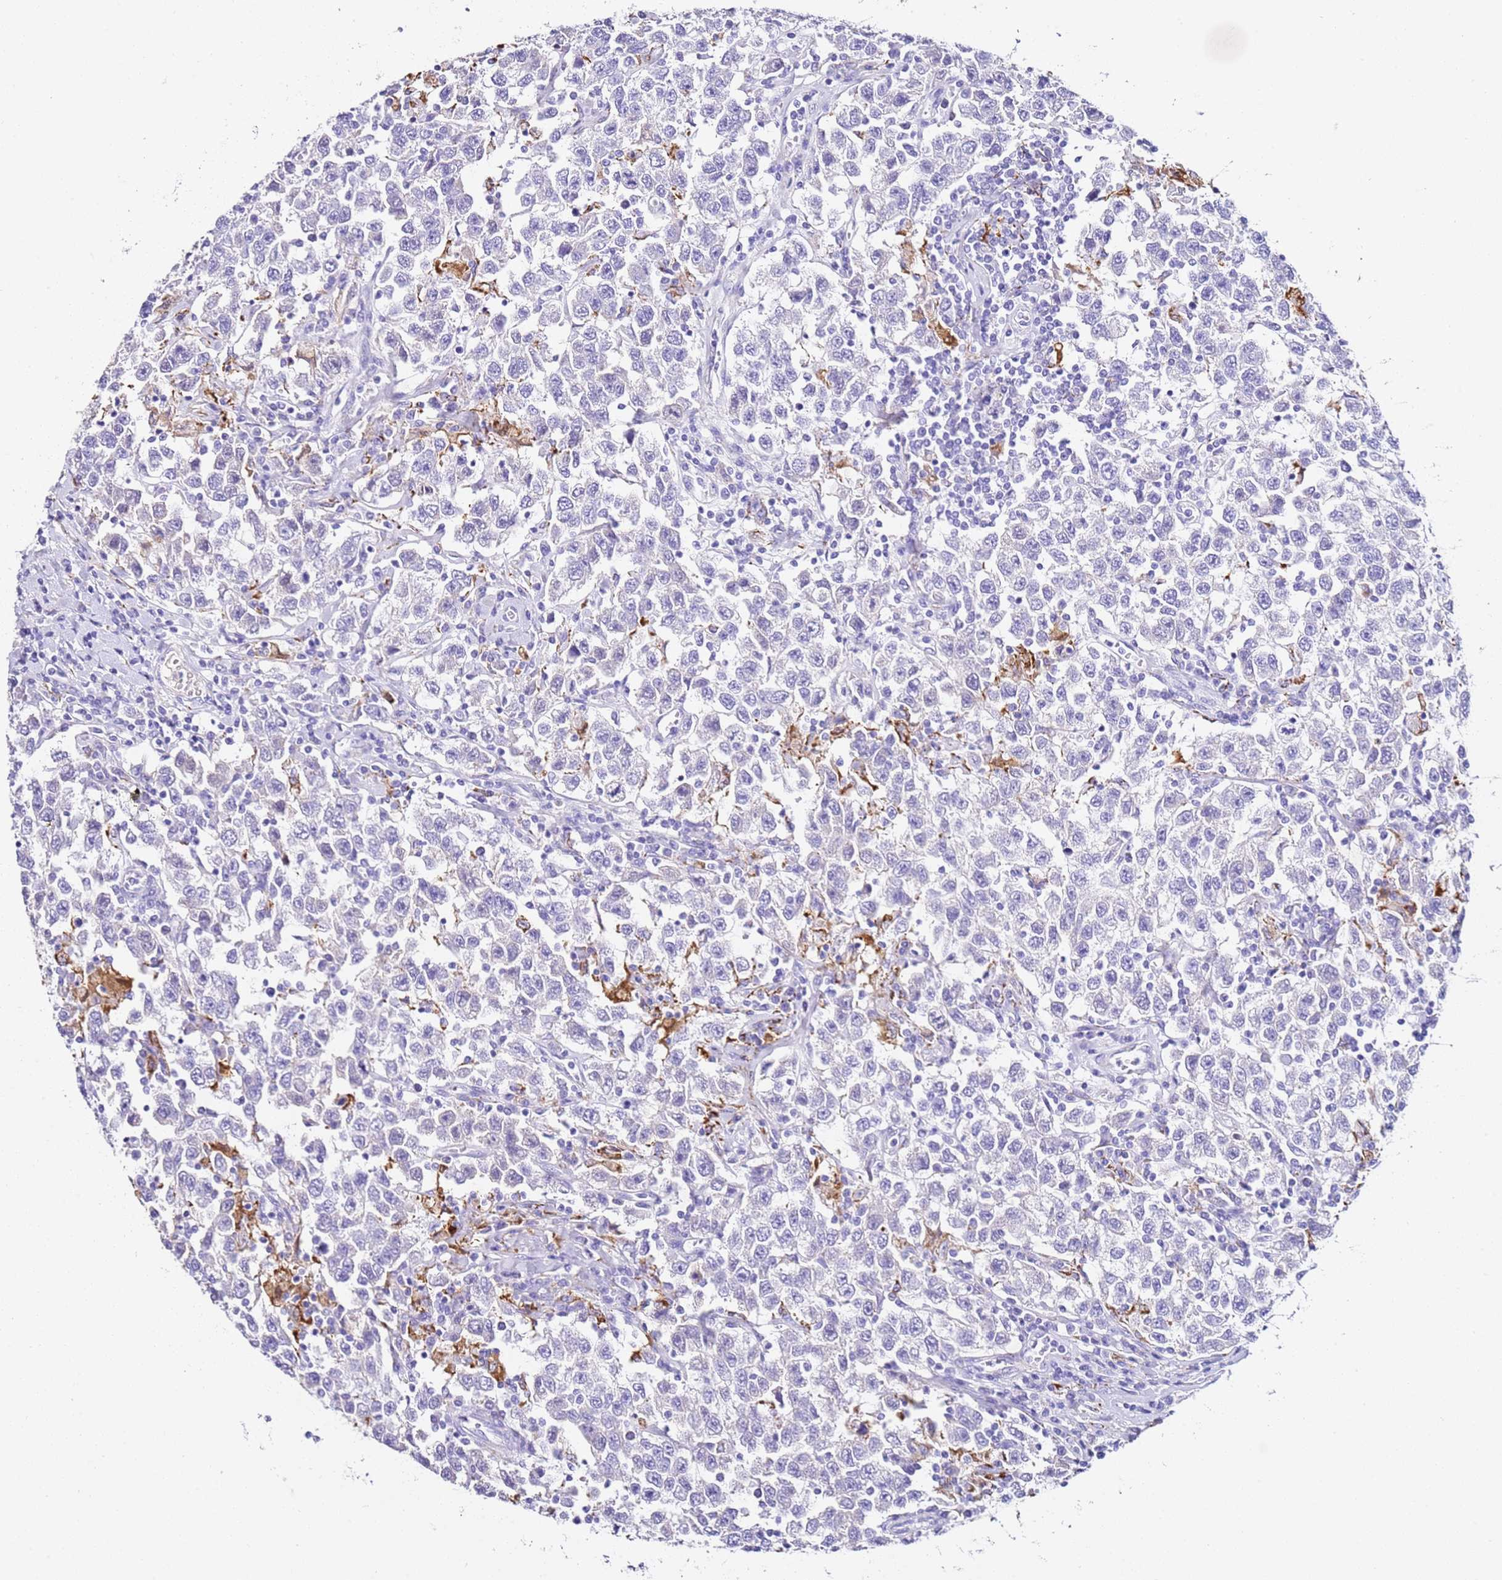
{"staining": {"intensity": "negative", "quantity": "none", "location": "none"}, "tissue": "testis cancer", "cell_type": "Tumor cells", "image_type": "cancer", "snomed": [{"axis": "morphology", "description": "Seminoma, NOS"}, {"axis": "topography", "description": "Testis"}], "caption": "IHC of human testis cancer shows no expression in tumor cells.", "gene": "PTBP2", "patient": {"sex": "male", "age": 41}}